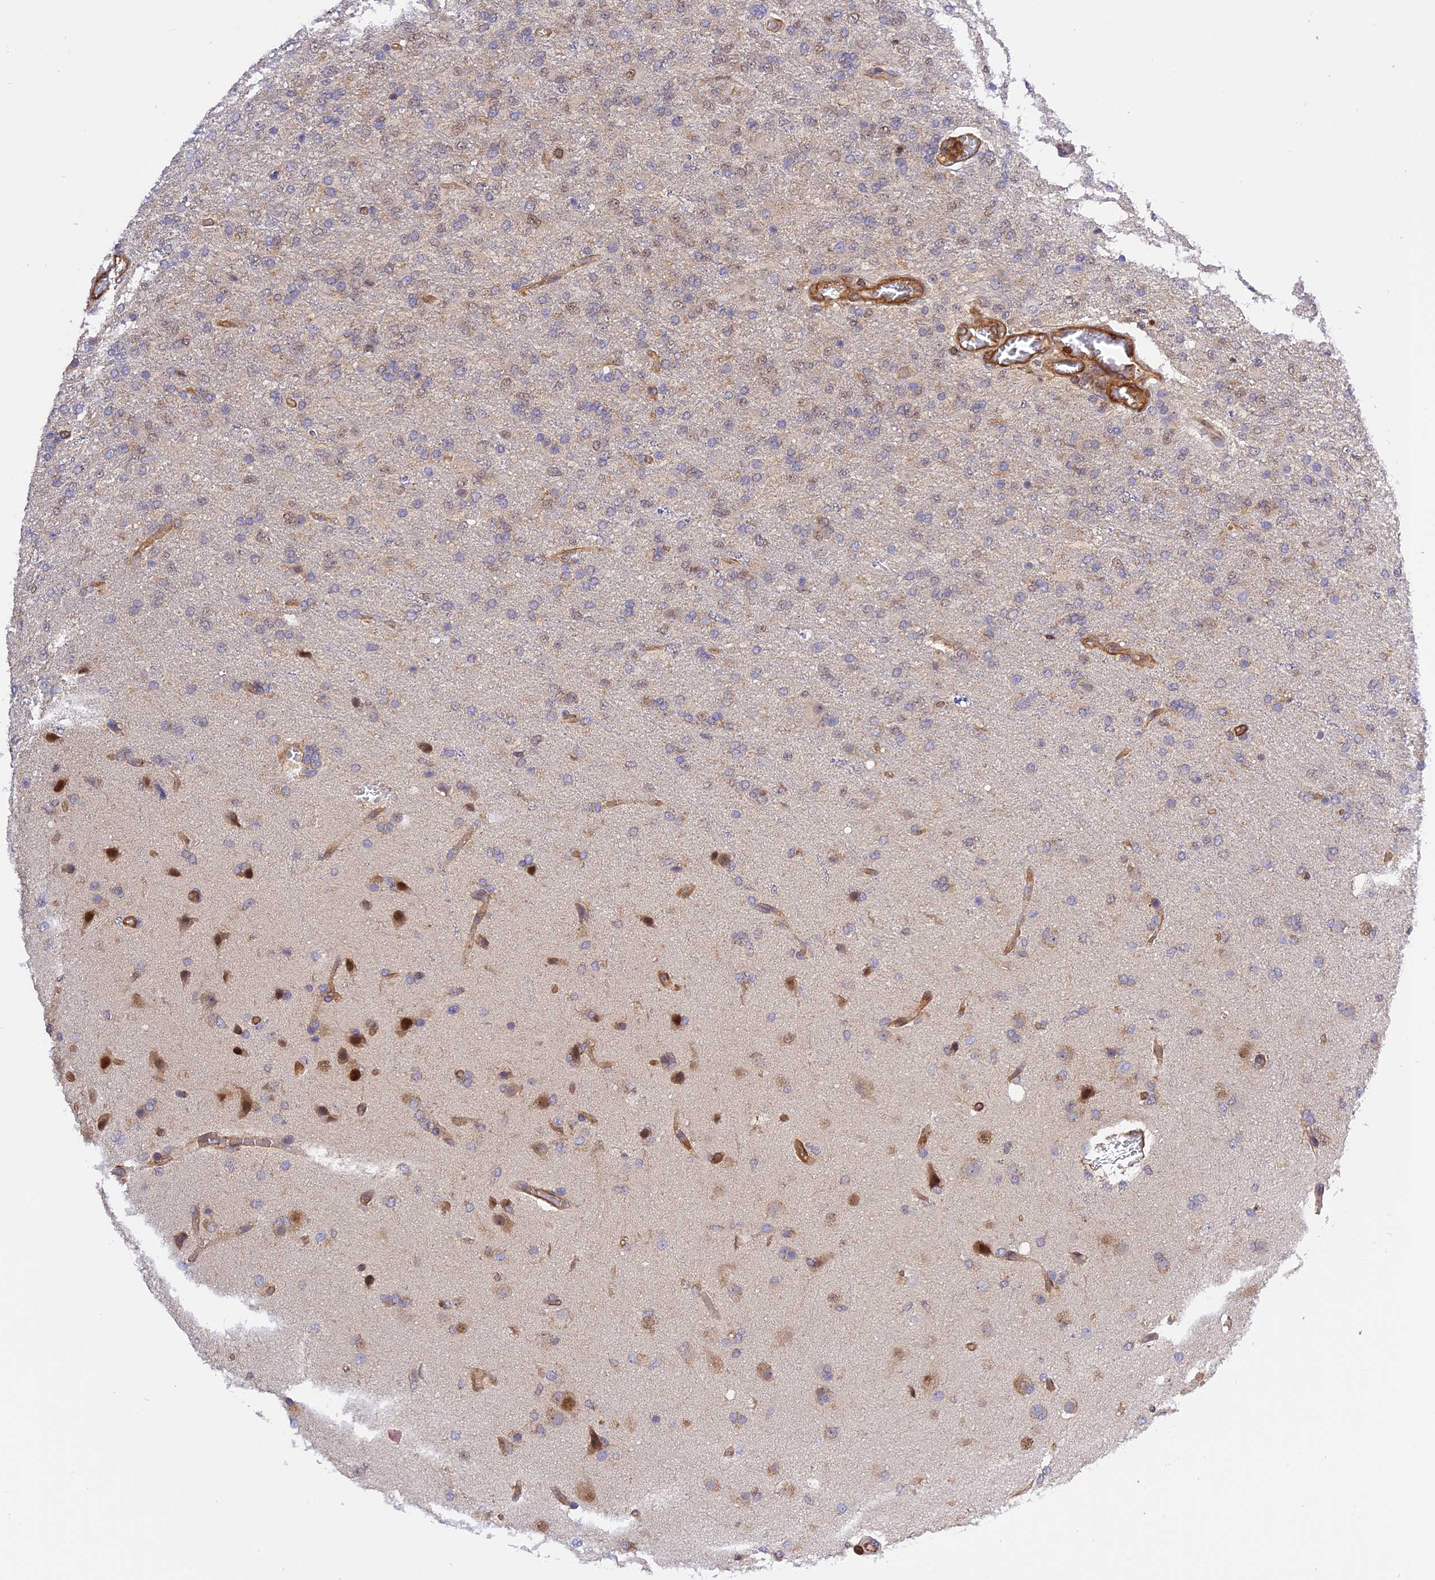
{"staining": {"intensity": "negative", "quantity": "none", "location": "none"}, "tissue": "glioma", "cell_type": "Tumor cells", "image_type": "cancer", "snomed": [{"axis": "morphology", "description": "Glioma, malignant, High grade"}, {"axis": "topography", "description": "Brain"}], "caption": "A high-resolution histopathology image shows IHC staining of glioma, which exhibits no significant expression in tumor cells.", "gene": "C5orf22", "patient": {"sex": "female", "age": 74}}